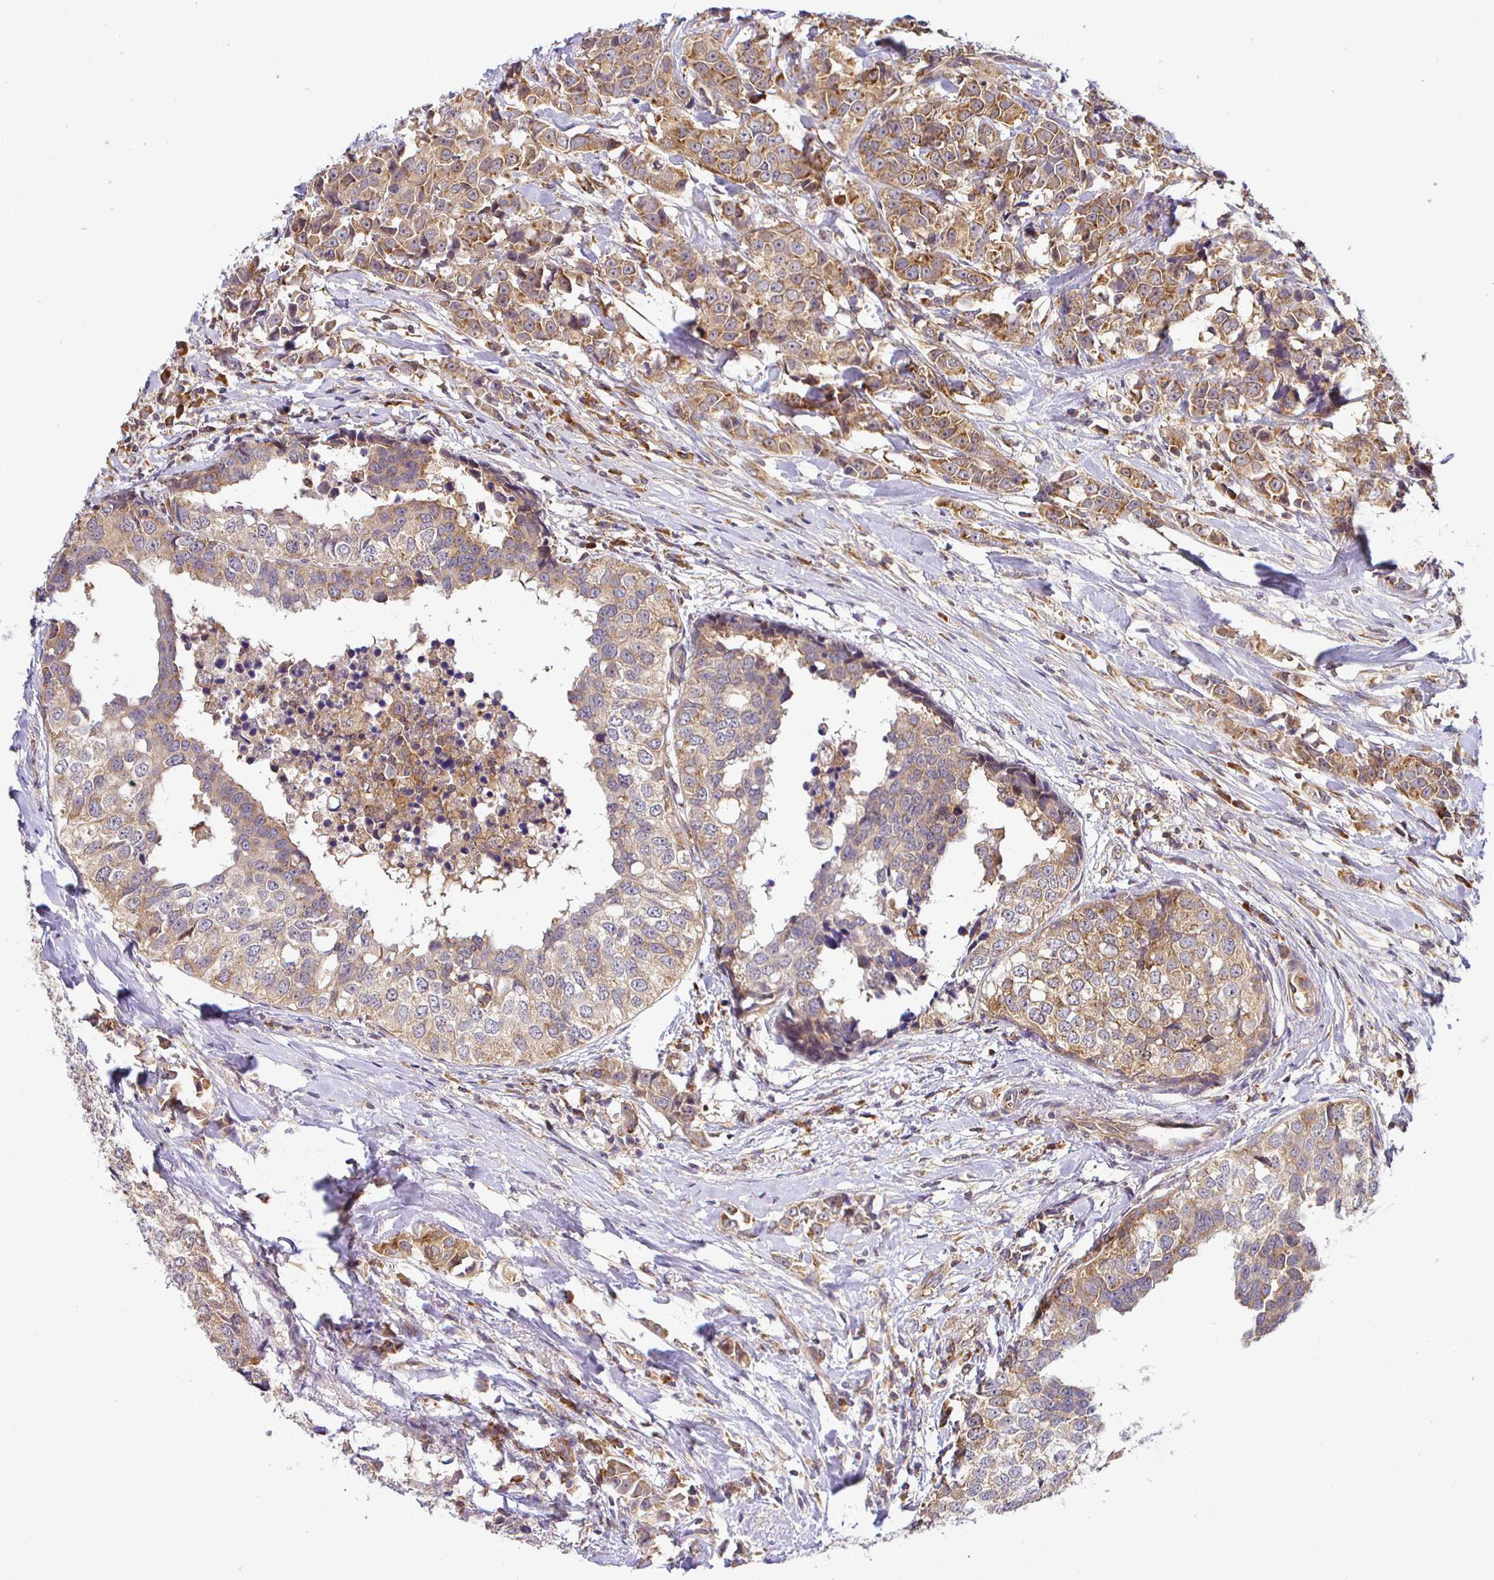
{"staining": {"intensity": "weak", "quantity": ">75%", "location": "cytoplasmic/membranous"}, "tissue": "breast cancer", "cell_type": "Tumor cells", "image_type": "cancer", "snomed": [{"axis": "morphology", "description": "Duct carcinoma"}, {"axis": "topography", "description": "Breast"}], "caption": "This is an image of immunohistochemistry staining of breast intraductal carcinoma, which shows weak staining in the cytoplasmic/membranous of tumor cells.", "gene": "IRAK1", "patient": {"sex": "female", "age": 80}}